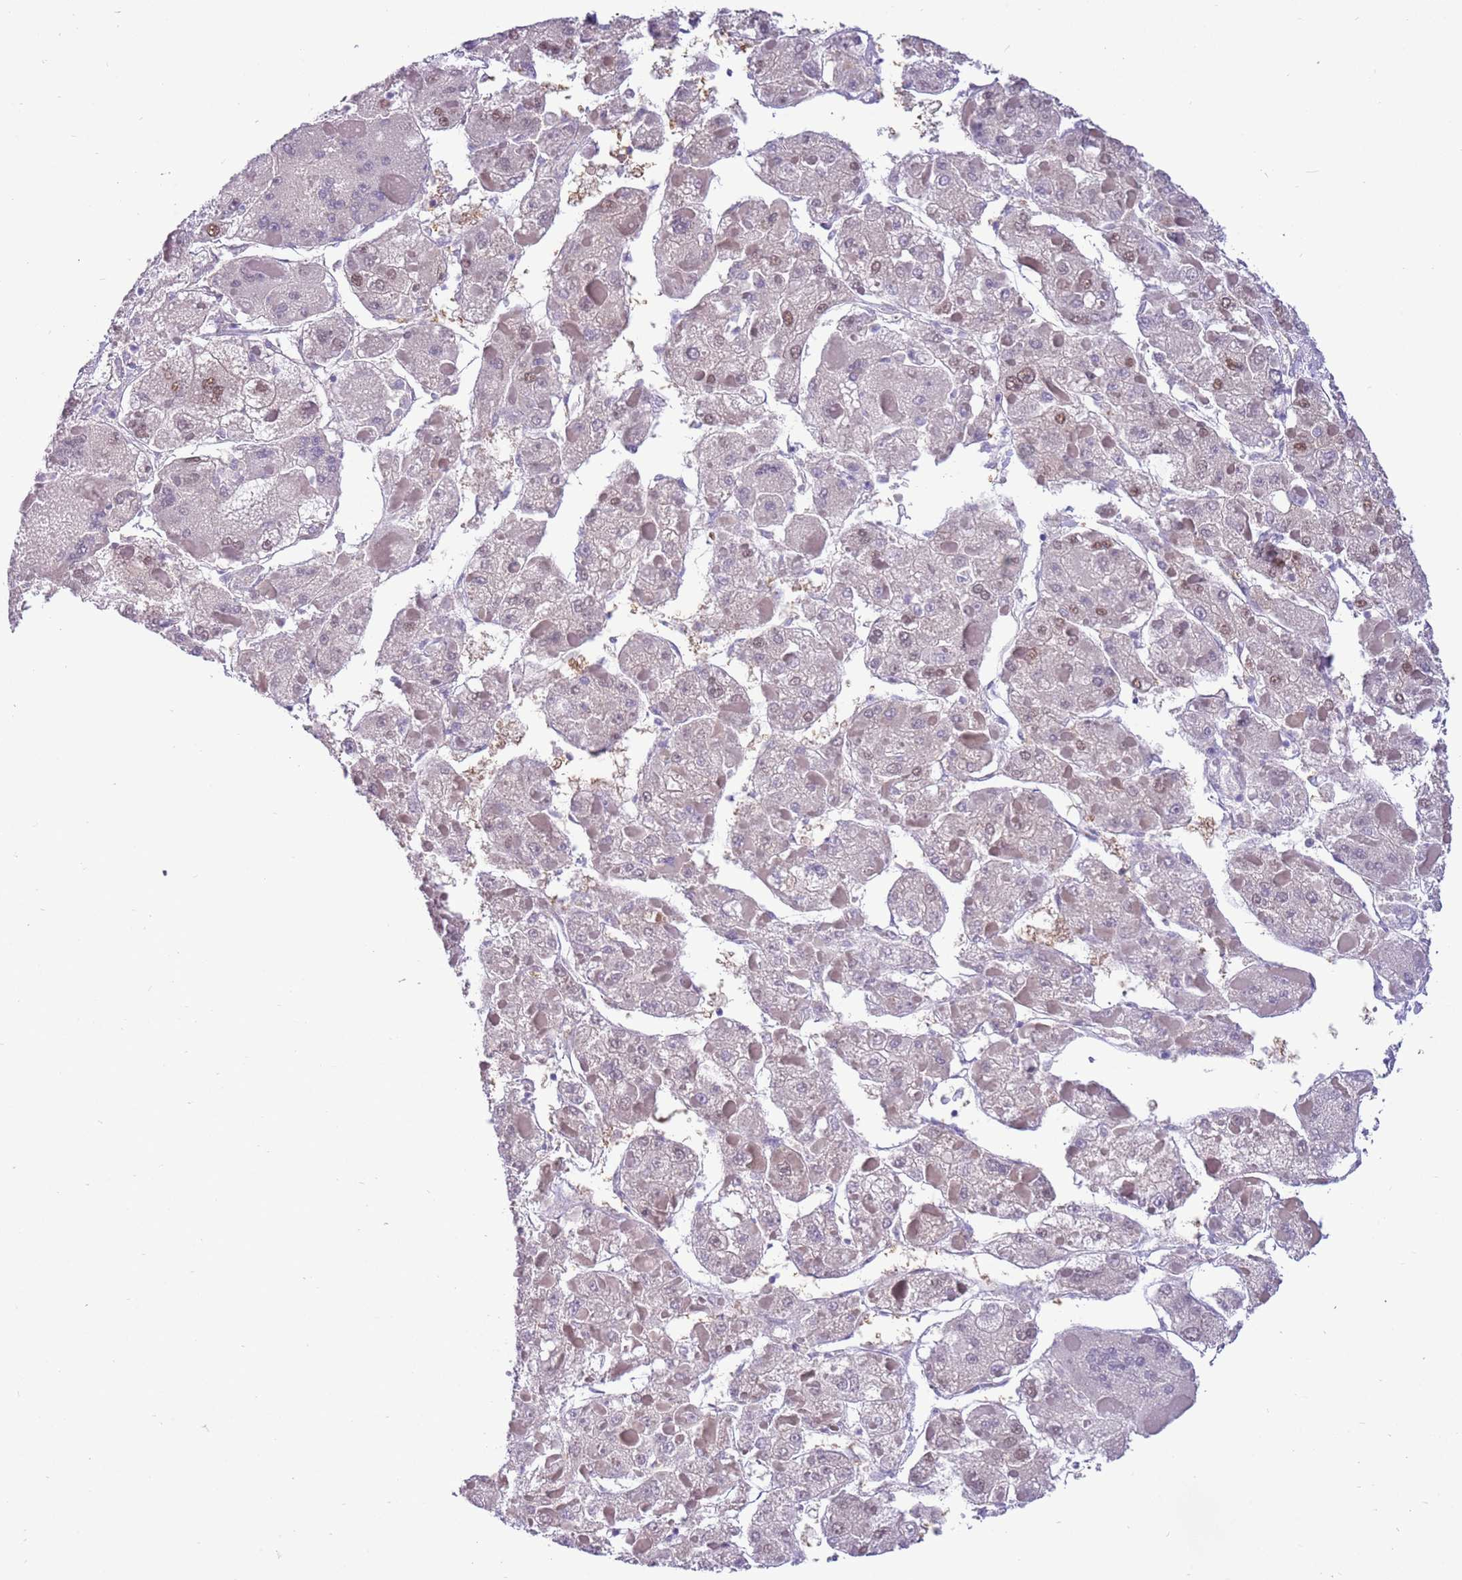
{"staining": {"intensity": "weak", "quantity": "<25%", "location": "nuclear"}, "tissue": "liver cancer", "cell_type": "Tumor cells", "image_type": "cancer", "snomed": [{"axis": "morphology", "description": "Carcinoma, Hepatocellular, NOS"}, {"axis": "topography", "description": "Liver"}], "caption": "Liver cancer (hepatocellular carcinoma) was stained to show a protein in brown. There is no significant expression in tumor cells.", "gene": "DDI2", "patient": {"sex": "female", "age": 73}}